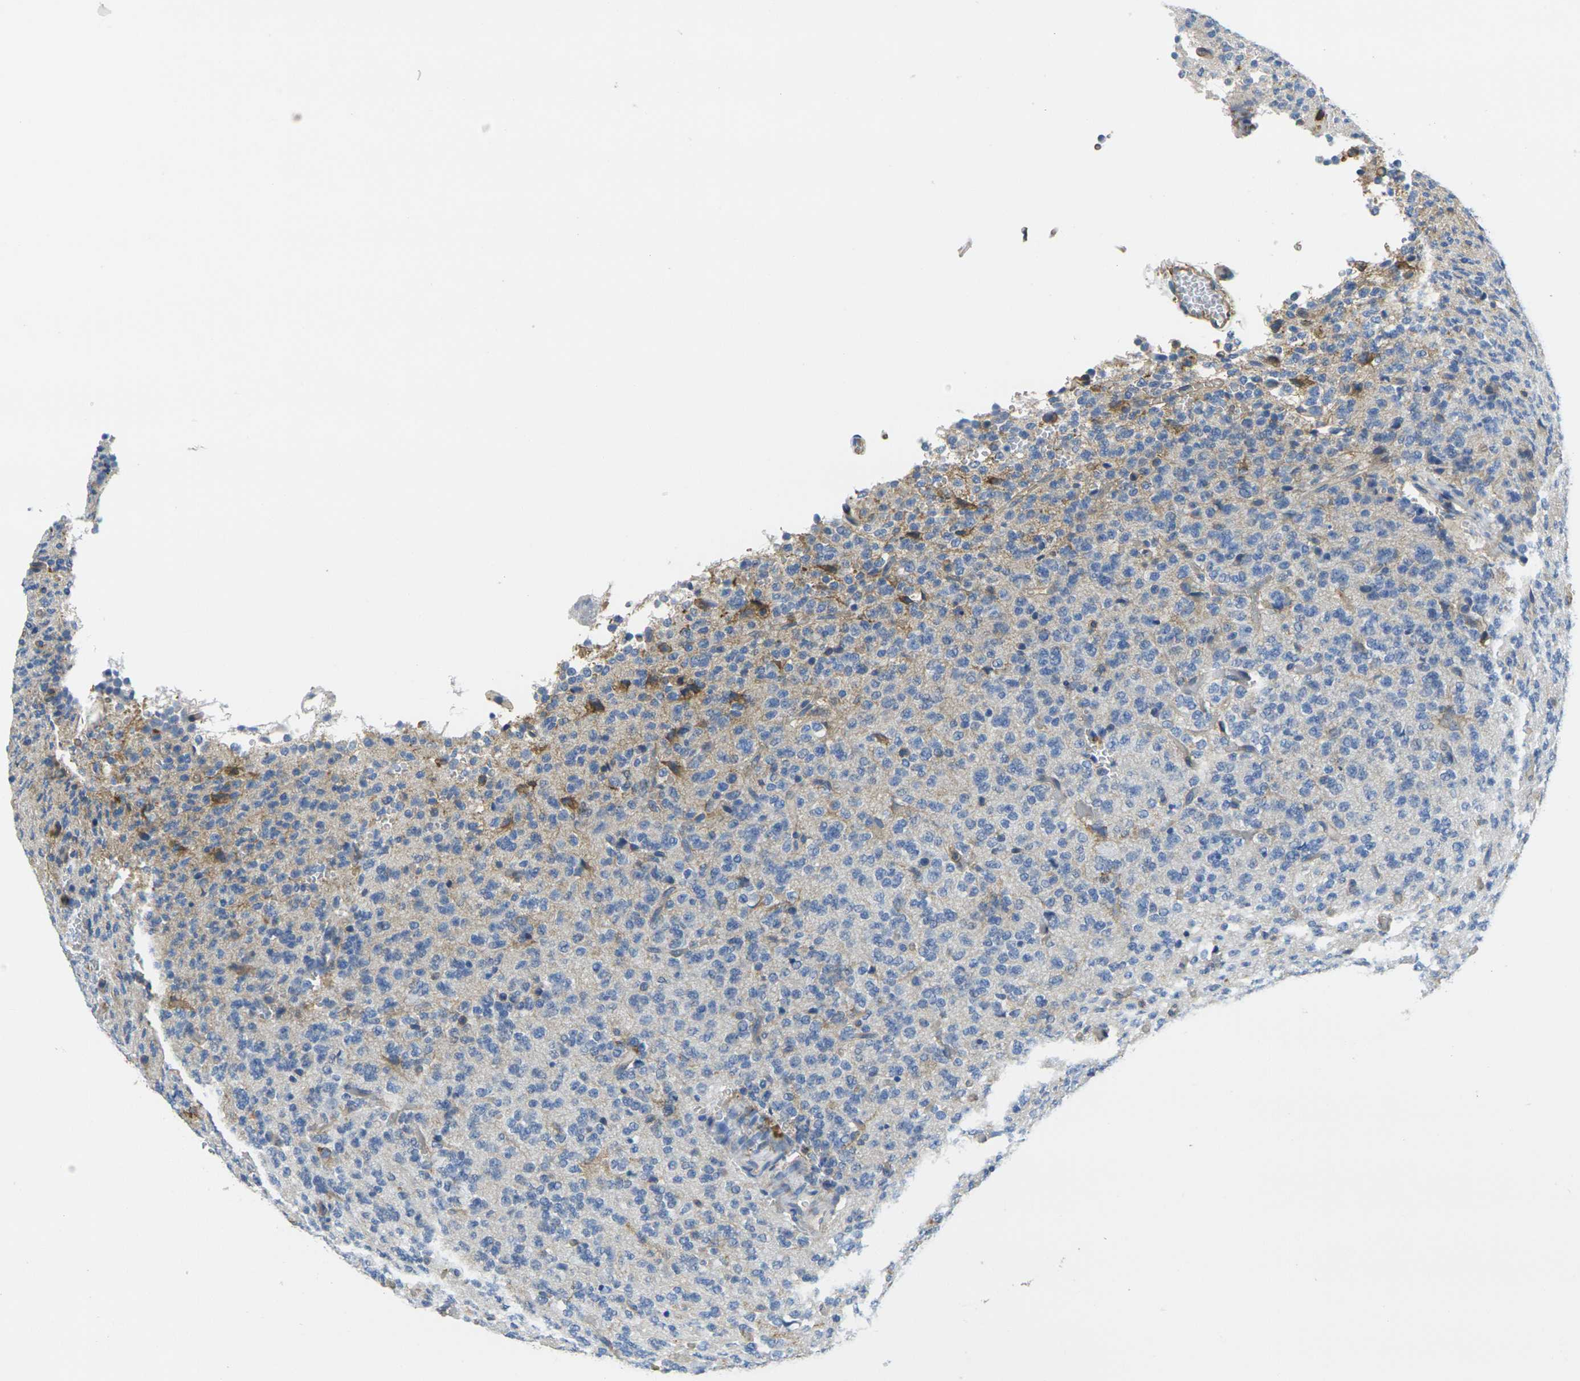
{"staining": {"intensity": "weak", "quantity": "<25%", "location": "cytoplasmic/membranous"}, "tissue": "glioma", "cell_type": "Tumor cells", "image_type": "cancer", "snomed": [{"axis": "morphology", "description": "Glioma, malignant, Low grade"}, {"axis": "topography", "description": "Brain"}], "caption": "This is an IHC micrograph of human glioma. There is no positivity in tumor cells.", "gene": "FAM110D", "patient": {"sex": "male", "age": 38}}